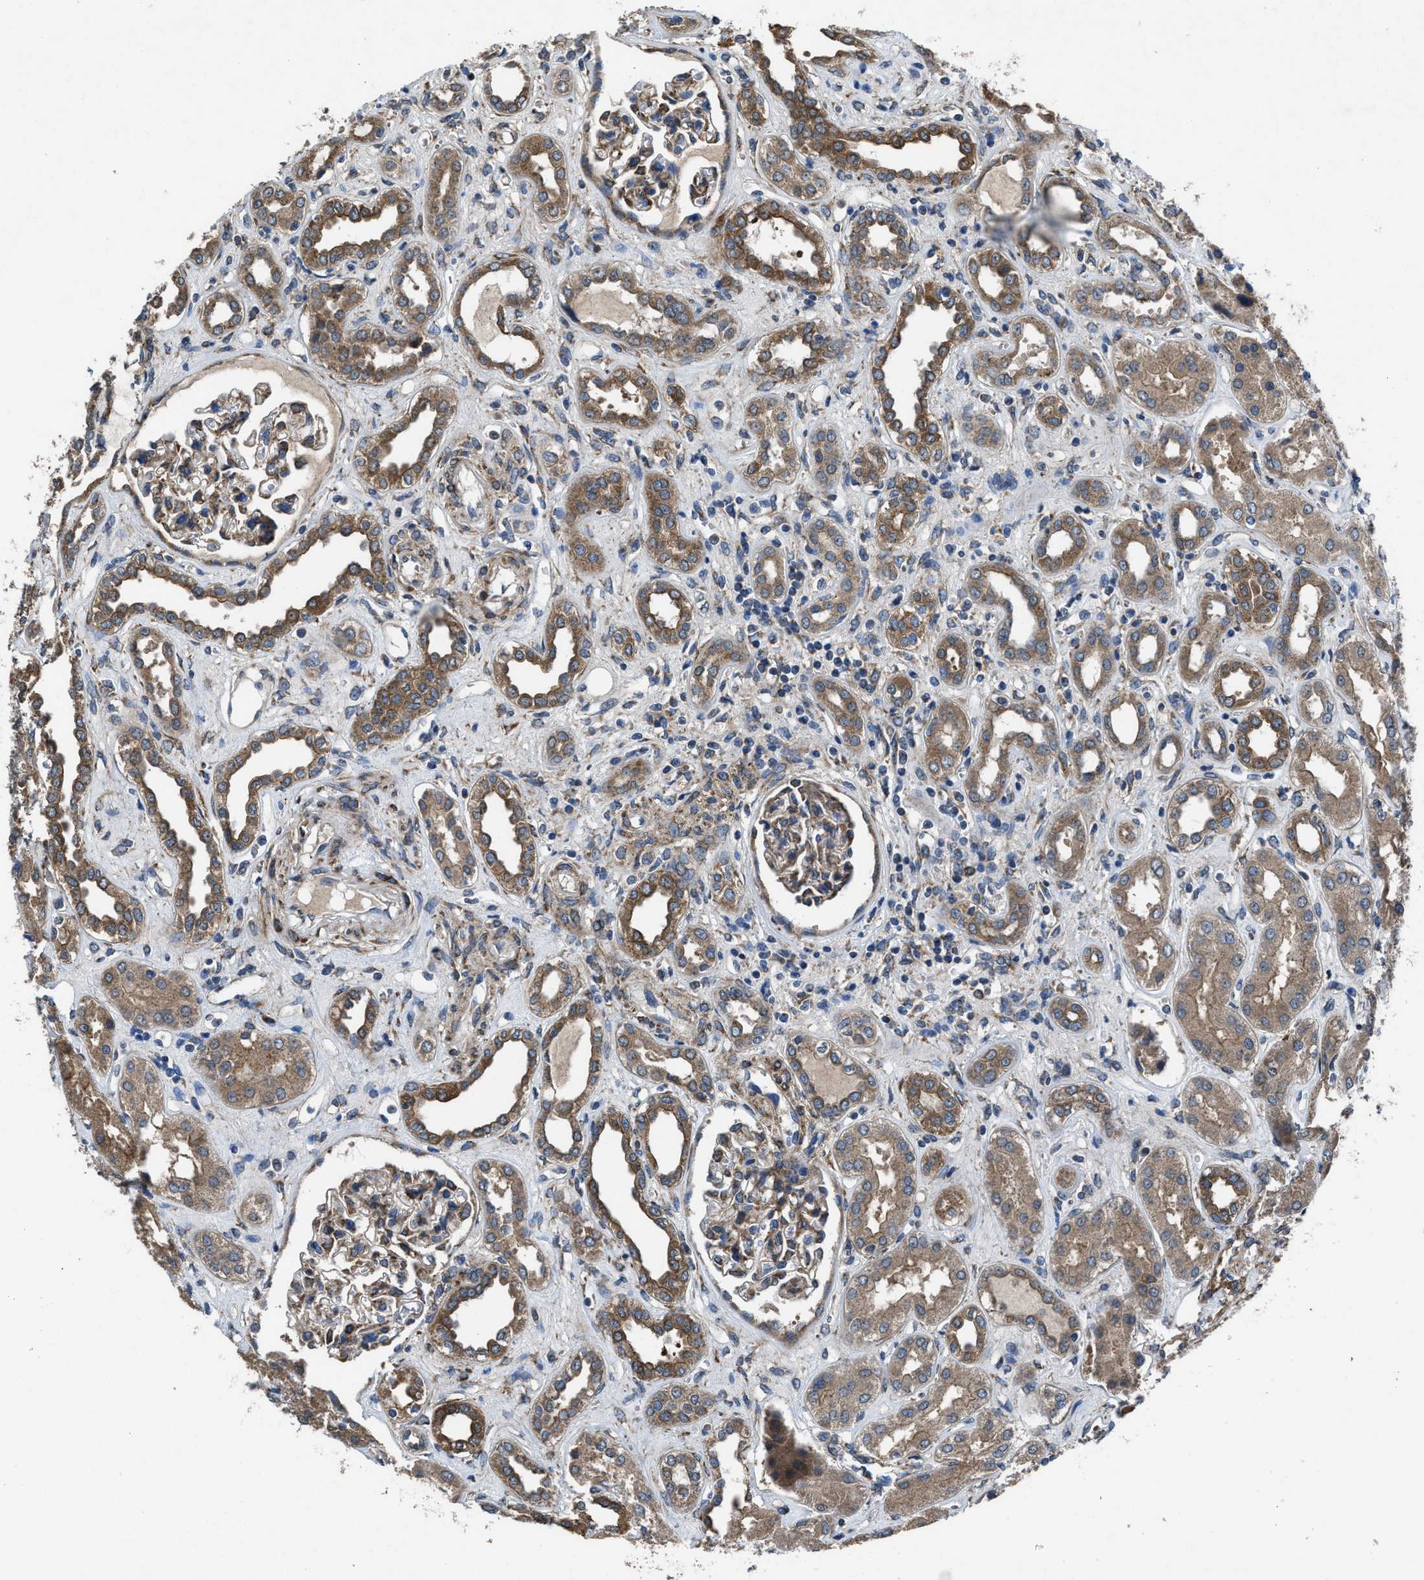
{"staining": {"intensity": "moderate", "quantity": ">75%", "location": "cytoplasmic/membranous"}, "tissue": "kidney", "cell_type": "Cells in glomeruli", "image_type": "normal", "snomed": [{"axis": "morphology", "description": "Normal tissue, NOS"}, {"axis": "topography", "description": "Kidney"}], "caption": "Cells in glomeruli exhibit moderate cytoplasmic/membranous staining in approximately >75% of cells in normal kidney.", "gene": "PDP1", "patient": {"sex": "male", "age": 59}}